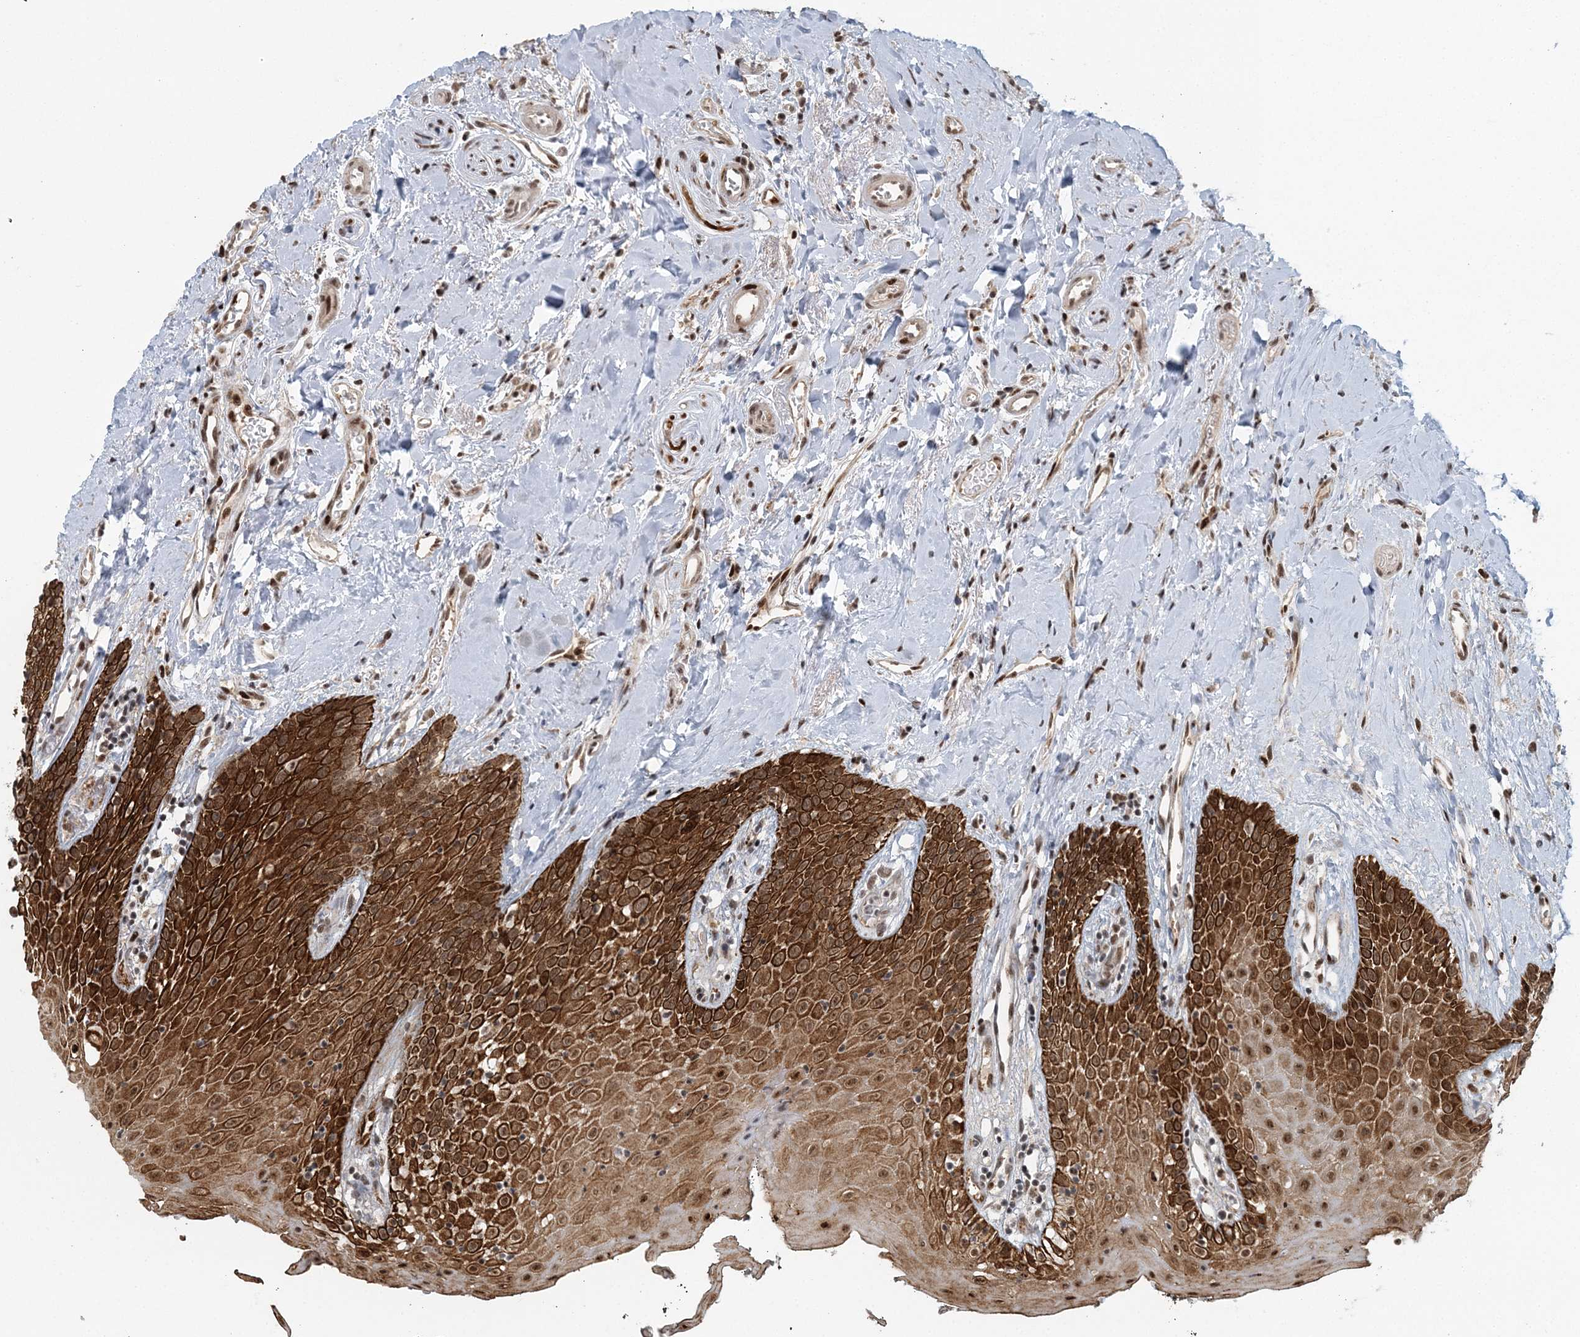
{"staining": {"intensity": "strong", "quantity": ">75%", "location": "cytoplasmic/membranous,nuclear"}, "tissue": "oral mucosa", "cell_type": "Squamous epithelial cells", "image_type": "normal", "snomed": [{"axis": "morphology", "description": "Normal tissue, NOS"}, {"axis": "topography", "description": "Oral tissue"}], "caption": "Immunohistochemical staining of normal human oral mucosa displays strong cytoplasmic/membranous,nuclear protein expression in approximately >75% of squamous epithelial cells. Nuclei are stained in blue.", "gene": "CWC22", "patient": {"sex": "male", "age": 74}}